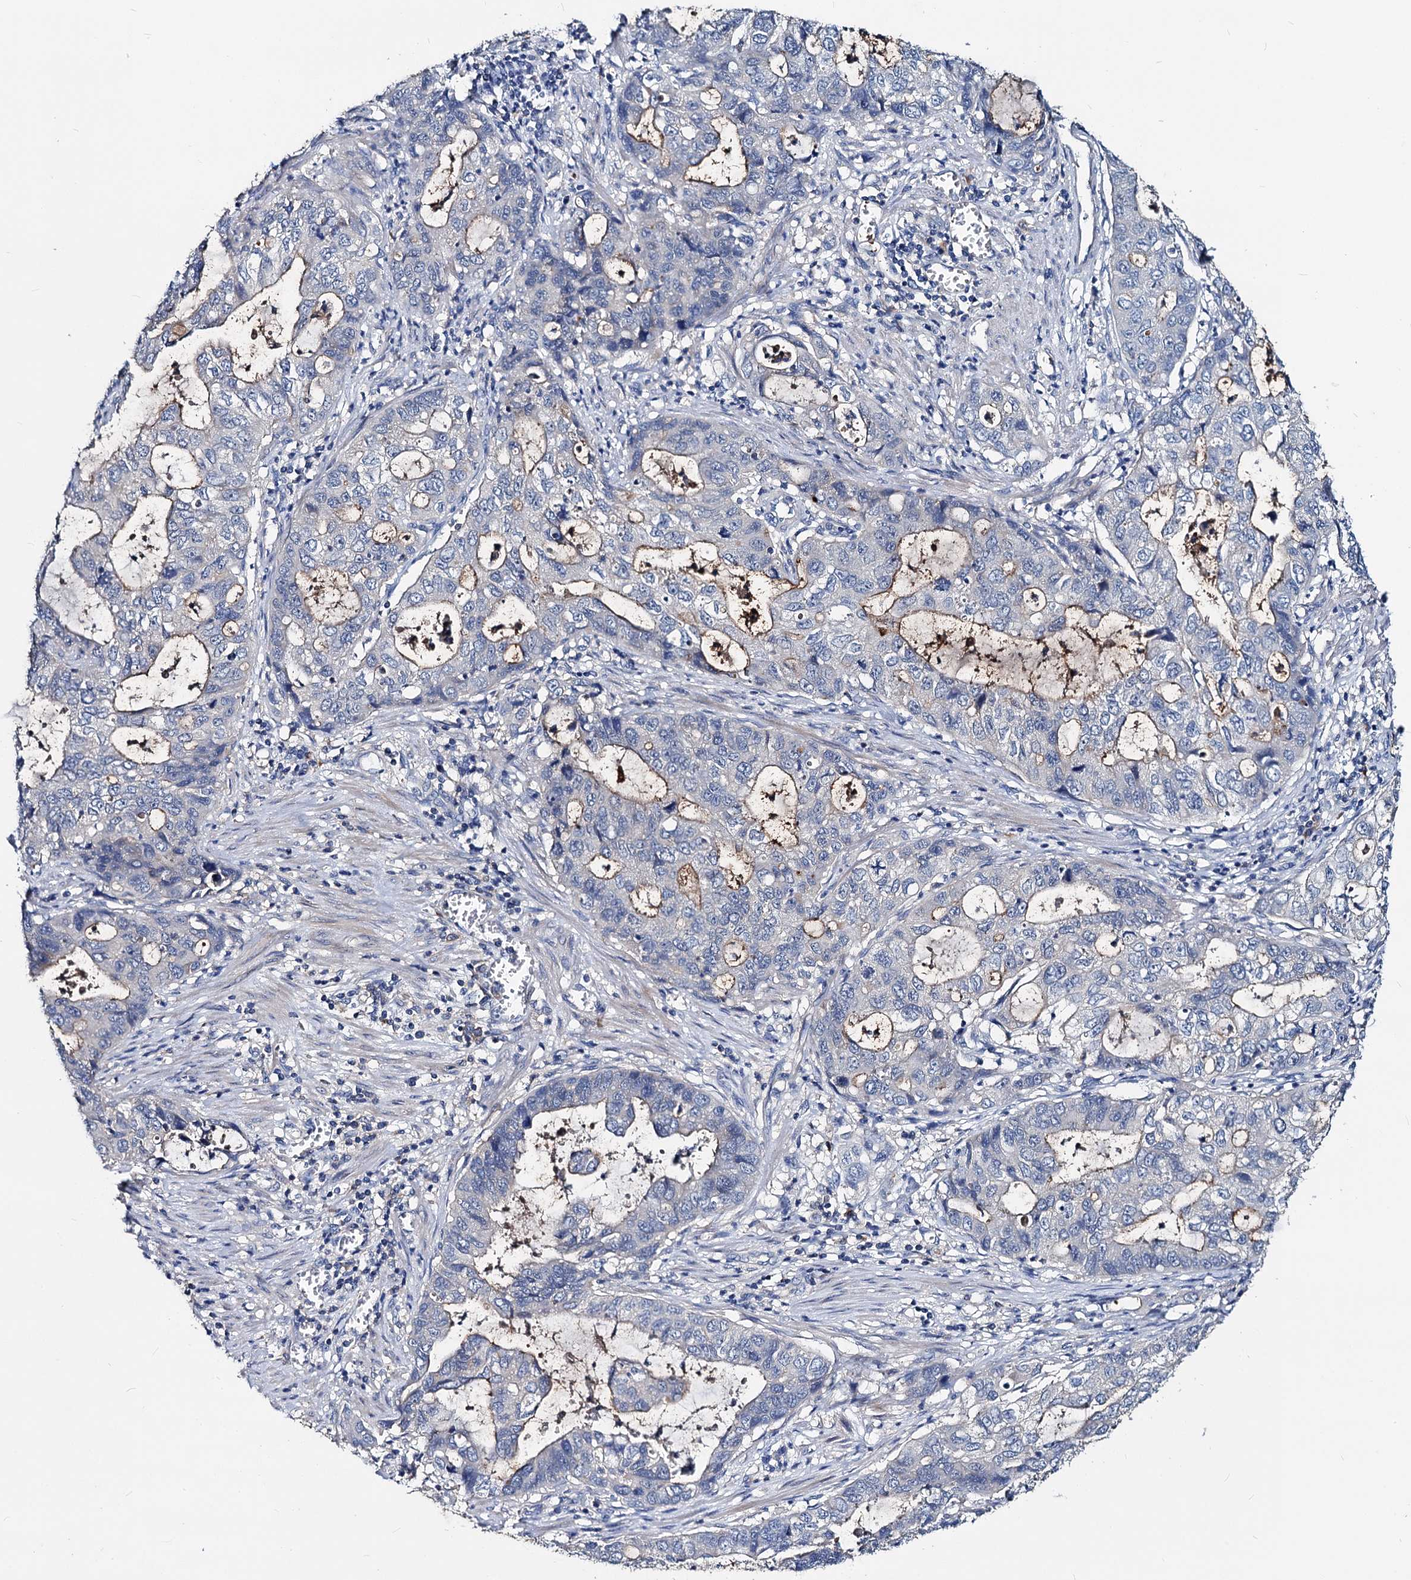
{"staining": {"intensity": "weak", "quantity": "<25%", "location": "cytoplasmic/membranous"}, "tissue": "stomach cancer", "cell_type": "Tumor cells", "image_type": "cancer", "snomed": [{"axis": "morphology", "description": "Adenocarcinoma, NOS"}, {"axis": "topography", "description": "Stomach, upper"}], "caption": "Tumor cells show no significant expression in stomach cancer.", "gene": "ACY3", "patient": {"sex": "female", "age": 52}}